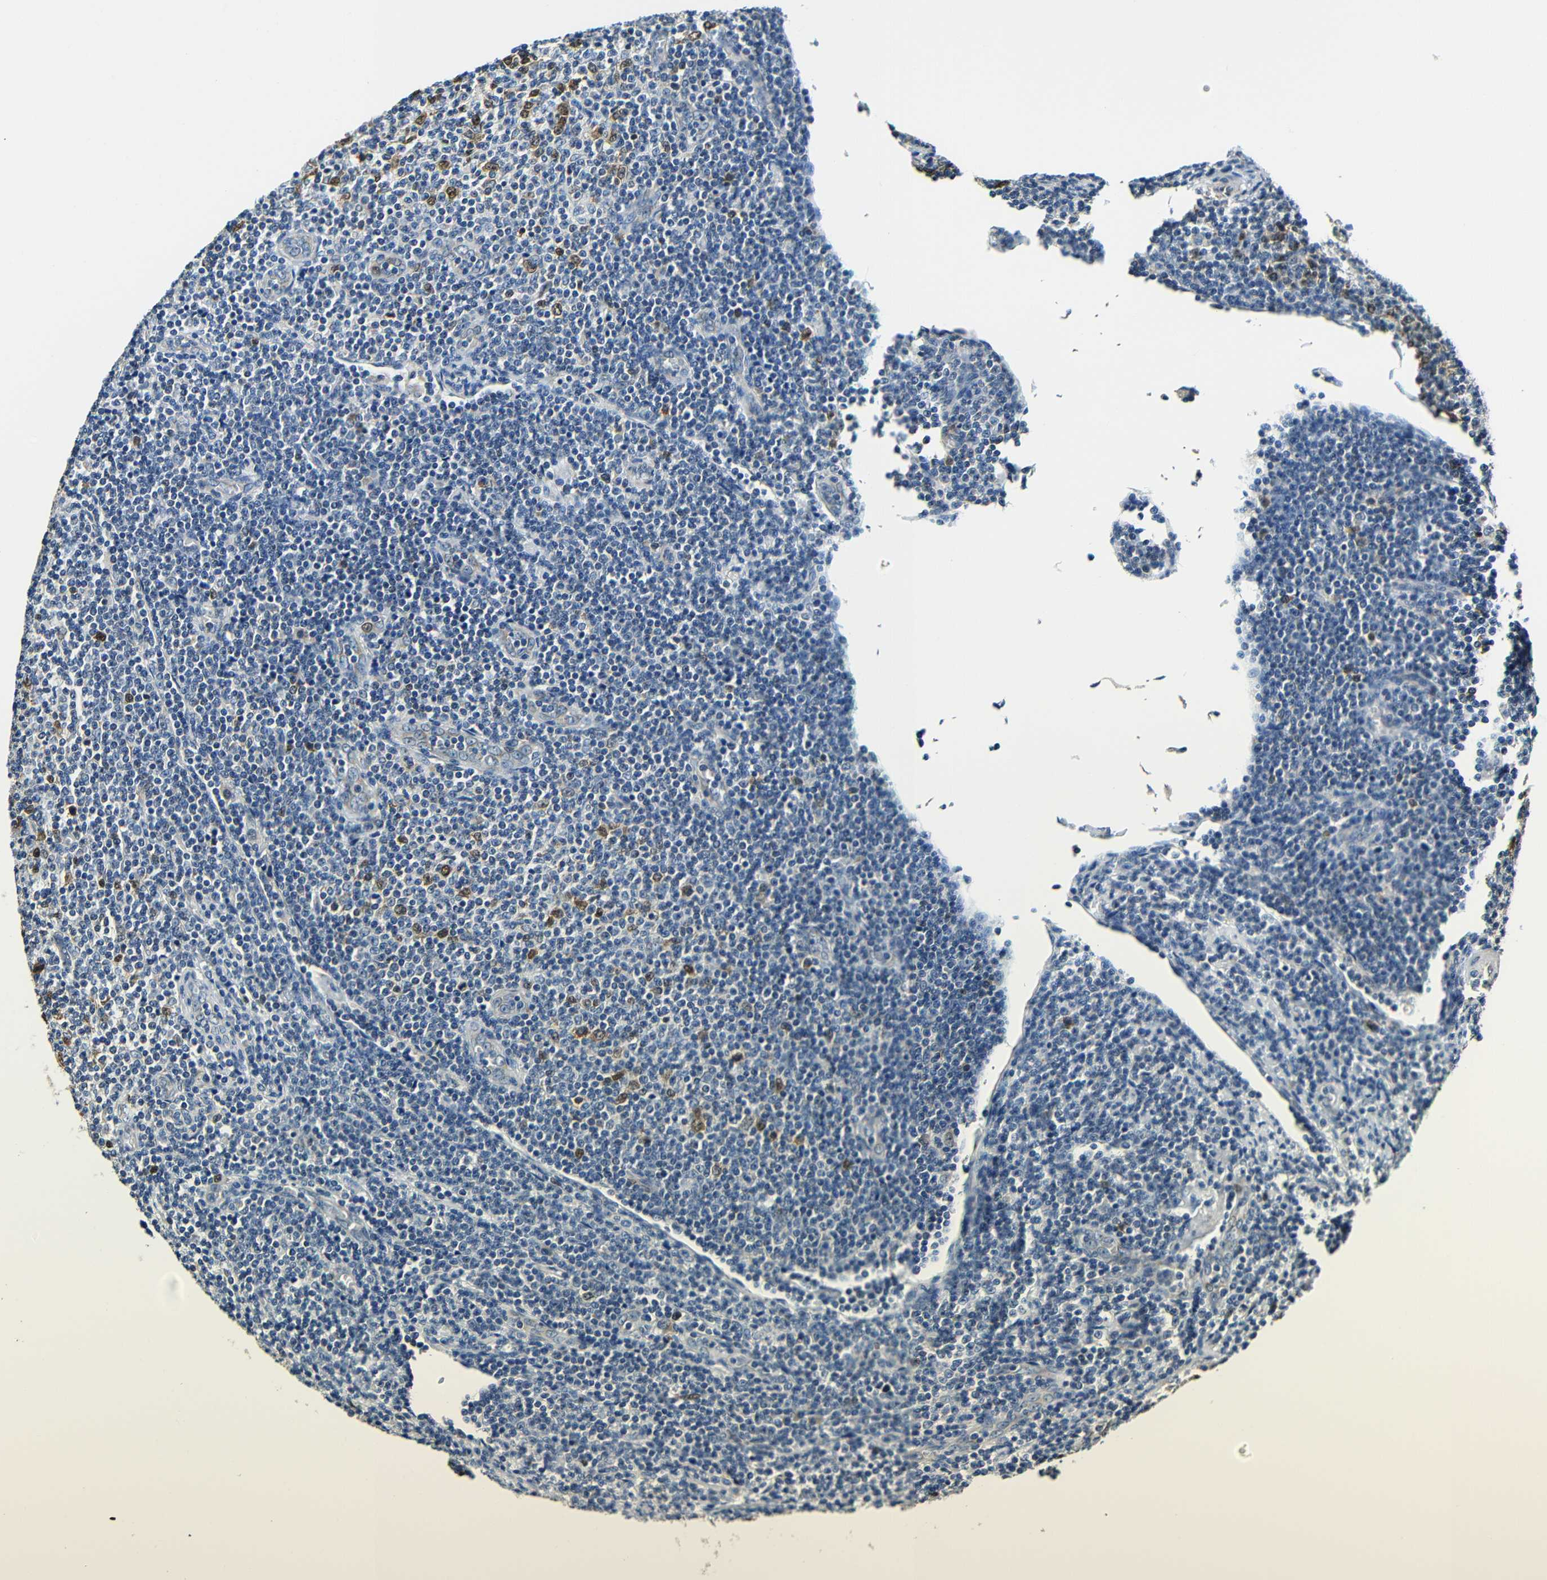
{"staining": {"intensity": "moderate", "quantity": "25%-75%", "location": "cytoplasmic/membranous,nuclear"}, "tissue": "lymphoma", "cell_type": "Tumor cells", "image_type": "cancer", "snomed": [{"axis": "morphology", "description": "Malignant lymphoma, non-Hodgkin's type, Low grade"}, {"axis": "topography", "description": "Lymph node"}], "caption": "Protein staining reveals moderate cytoplasmic/membranous and nuclear positivity in approximately 25%-75% of tumor cells in low-grade malignant lymphoma, non-Hodgkin's type. Nuclei are stained in blue.", "gene": "VAPB", "patient": {"sex": "male", "age": 66}}